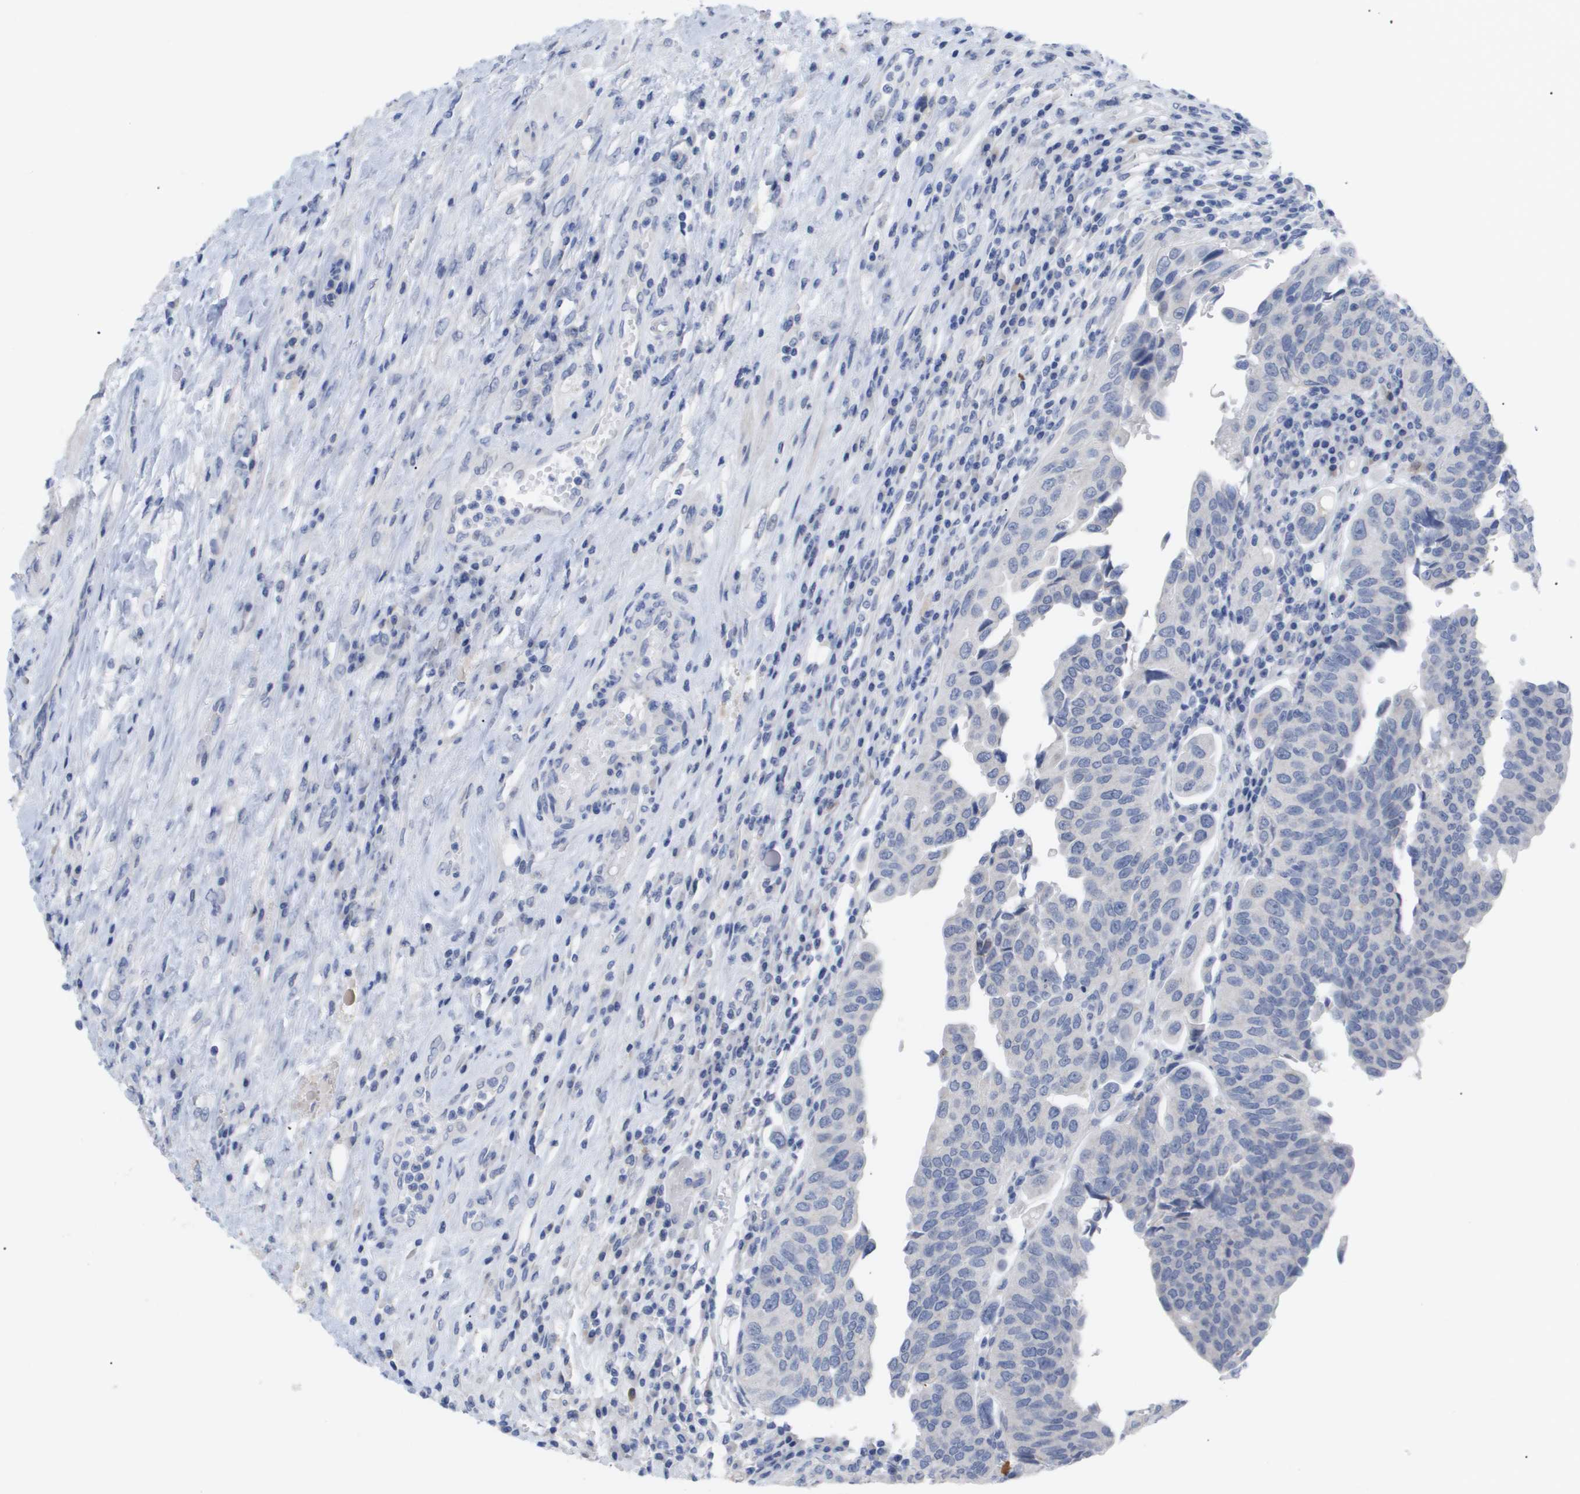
{"staining": {"intensity": "negative", "quantity": "none", "location": "none"}, "tissue": "urothelial cancer", "cell_type": "Tumor cells", "image_type": "cancer", "snomed": [{"axis": "morphology", "description": "Urothelial carcinoma, High grade"}, {"axis": "topography", "description": "Urinary bladder"}], "caption": "Immunohistochemistry (IHC) of human urothelial carcinoma (high-grade) shows no staining in tumor cells.", "gene": "CAV3", "patient": {"sex": "female", "age": 80}}